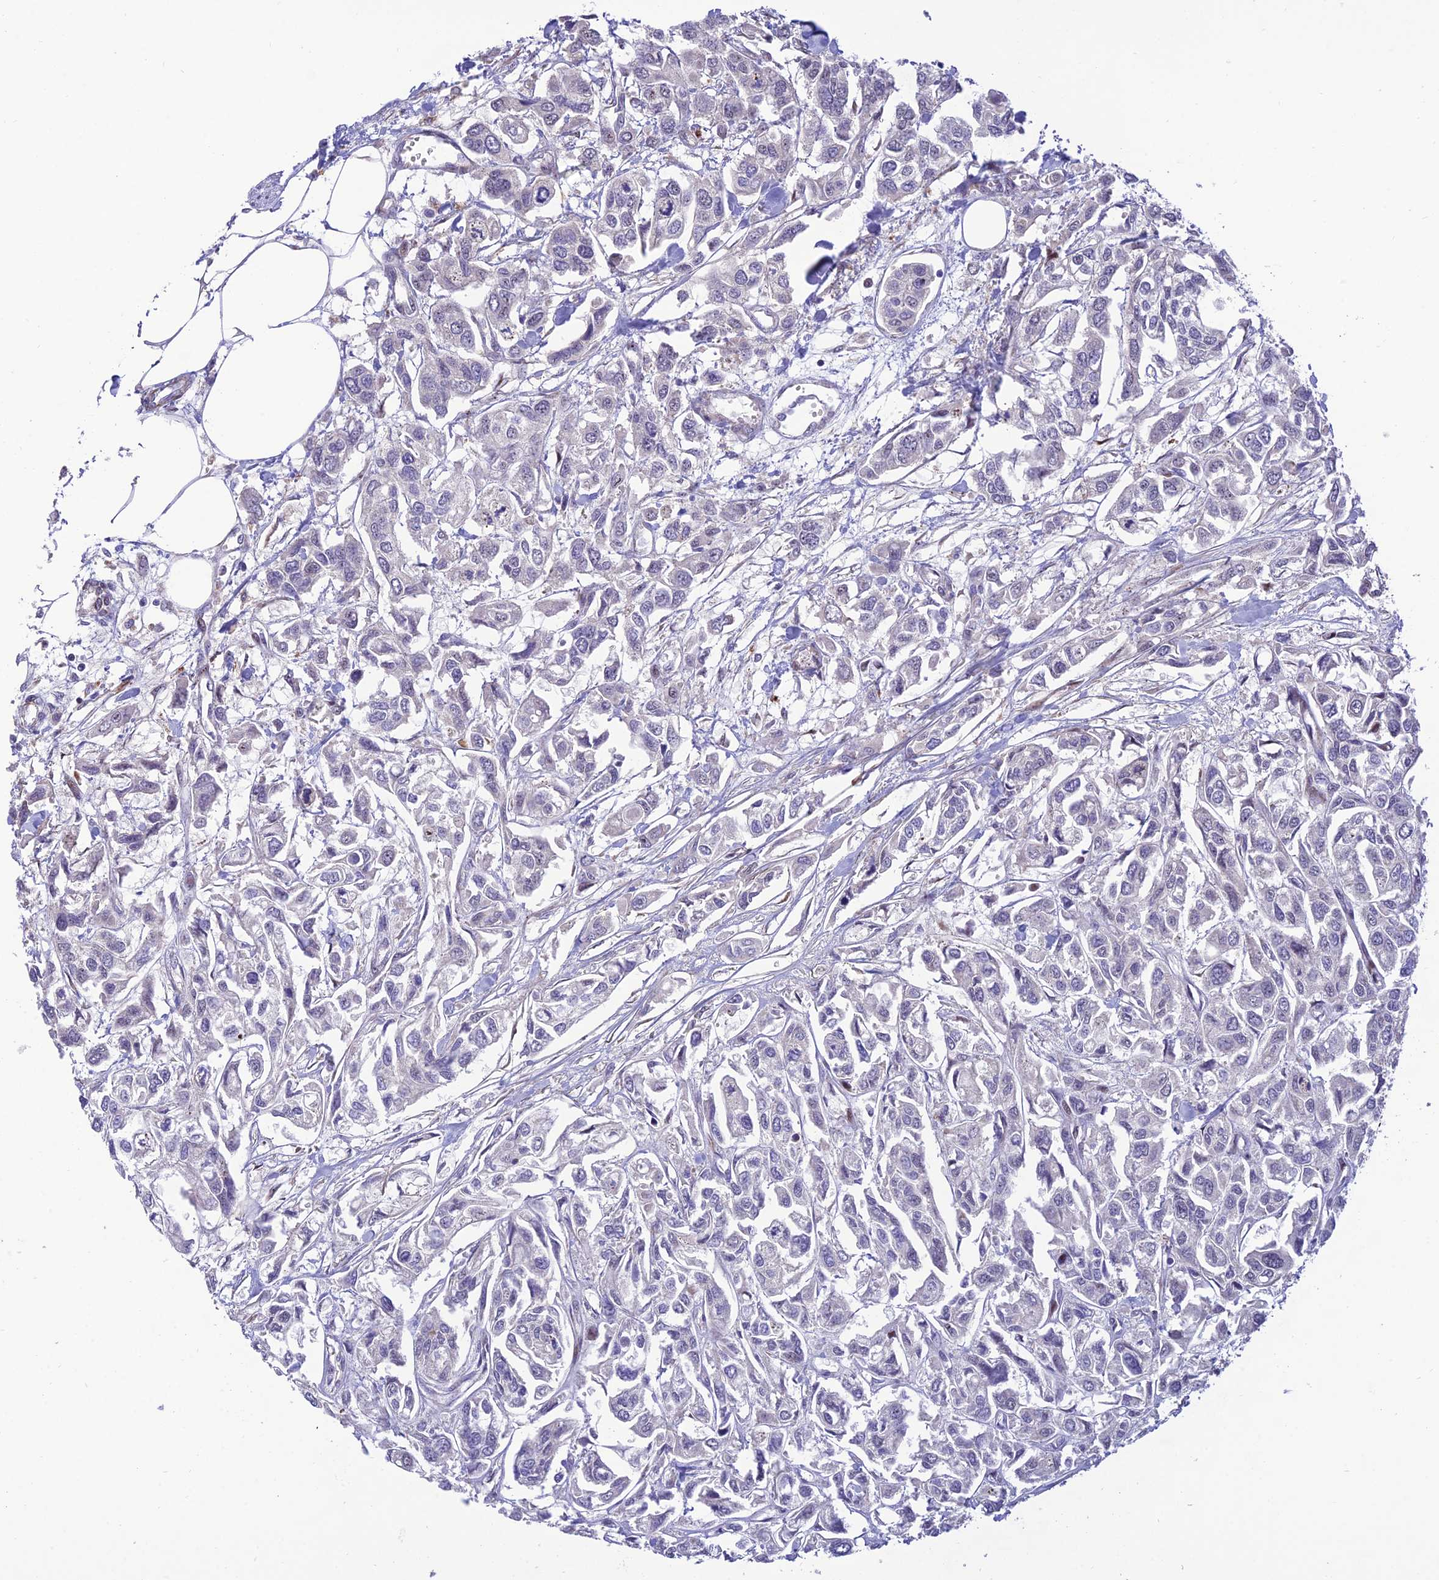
{"staining": {"intensity": "negative", "quantity": "none", "location": "none"}, "tissue": "urothelial cancer", "cell_type": "Tumor cells", "image_type": "cancer", "snomed": [{"axis": "morphology", "description": "Urothelial carcinoma, High grade"}, {"axis": "topography", "description": "Urinary bladder"}], "caption": "Human urothelial cancer stained for a protein using immunohistochemistry (IHC) demonstrates no expression in tumor cells.", "gene": "KBTBD7", "patient": {"sex": "male", "age": 67}}